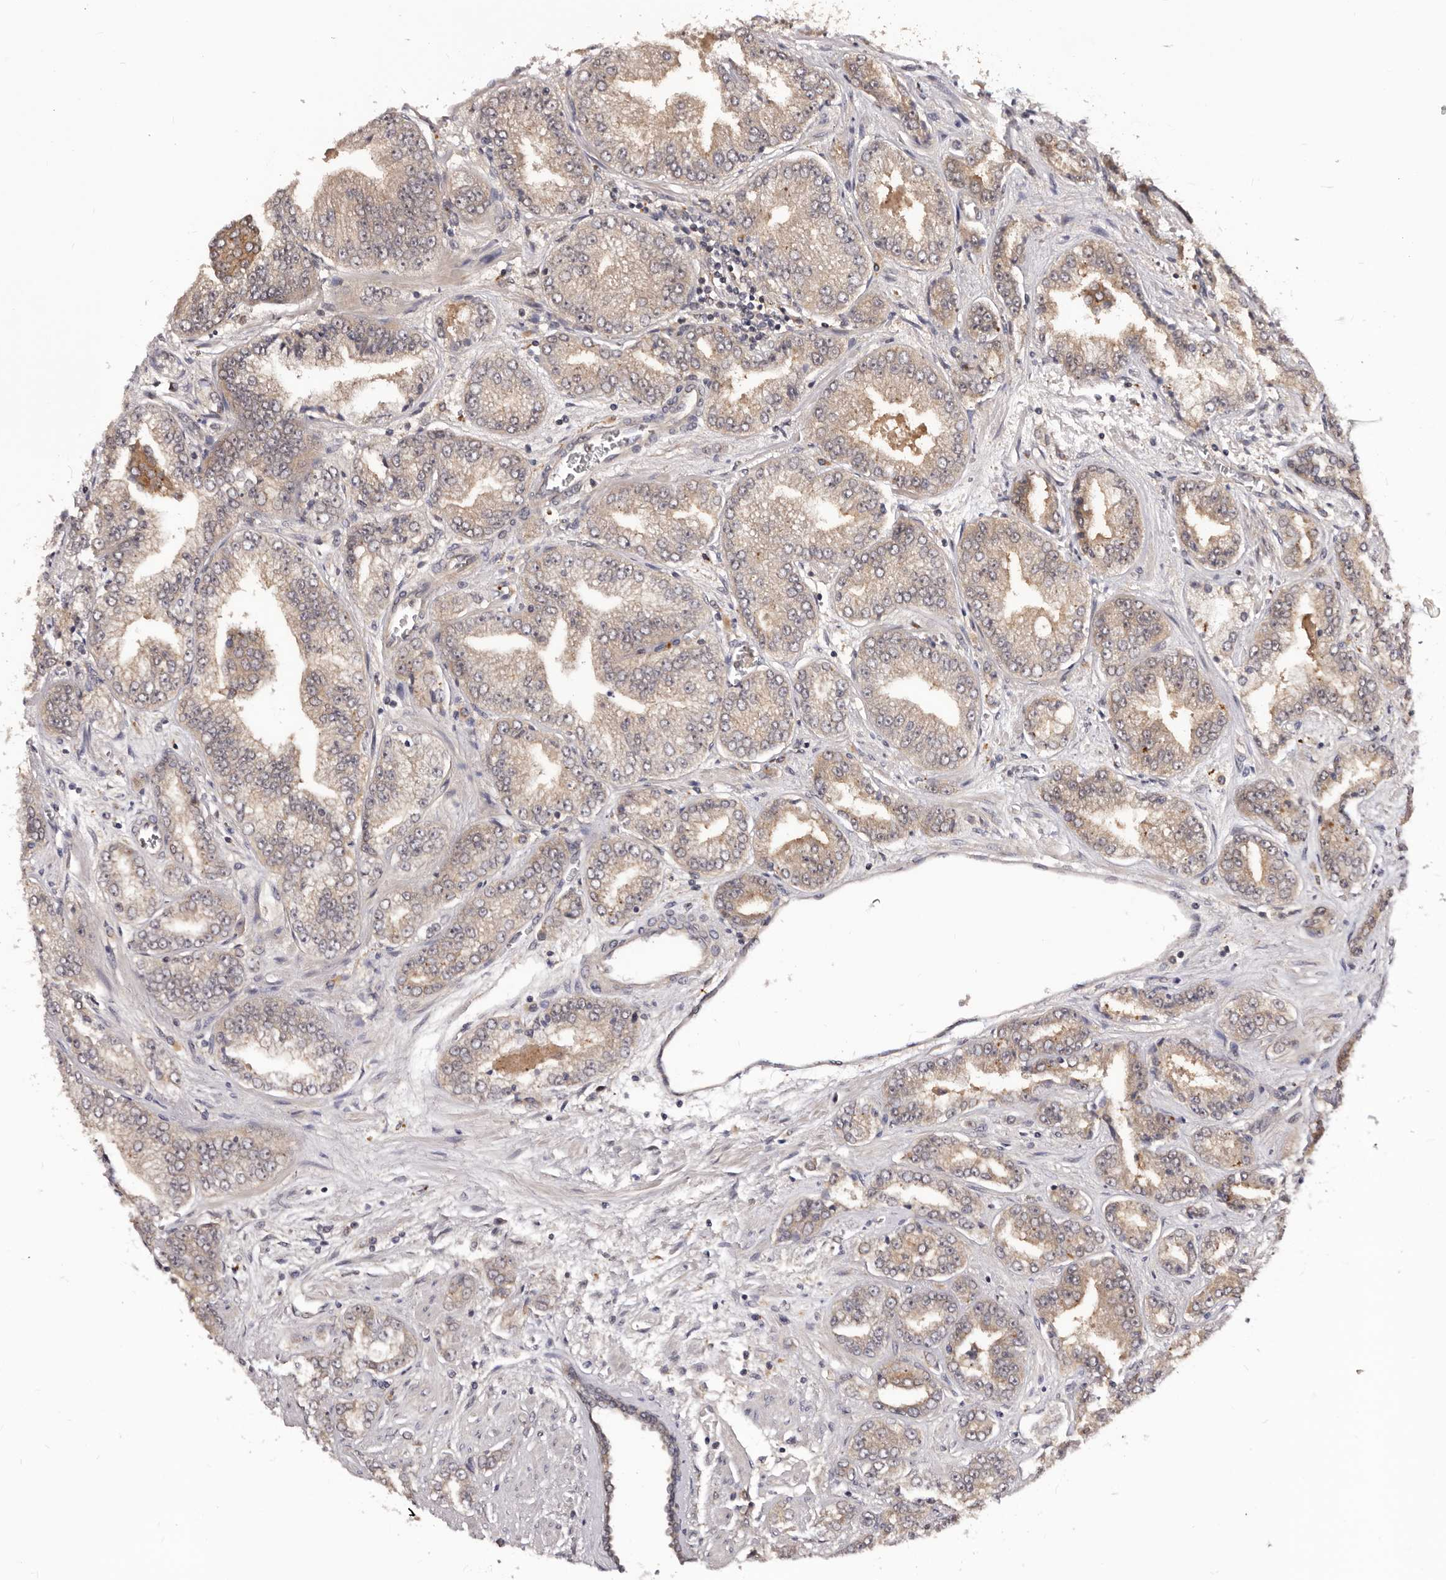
{"staining": {"intensity": "weak", "quantity": ">75%", "location": "cytoplasmic/membranous"}, "tissue": "prostate cancer", "cell_type": "Tumor cells", "image_type": "cancer", "snomed": [{"axis": "morphology", "description": "Adenocarcinoma, High grade"}, {"axis": "topography", "description": "Prostate"}], "caption": "Immunohistochemical staining of human adenocarcinoma (high-grade) (prostate) demonstrates low levels of weak cytoplasmic/membranous staining in about >75% of tumor cells. Ihc stains the protein in brown and the nuclei are stained blue.", "gene": "MDP1", "patient": {"sex": "male", "age": 71}}